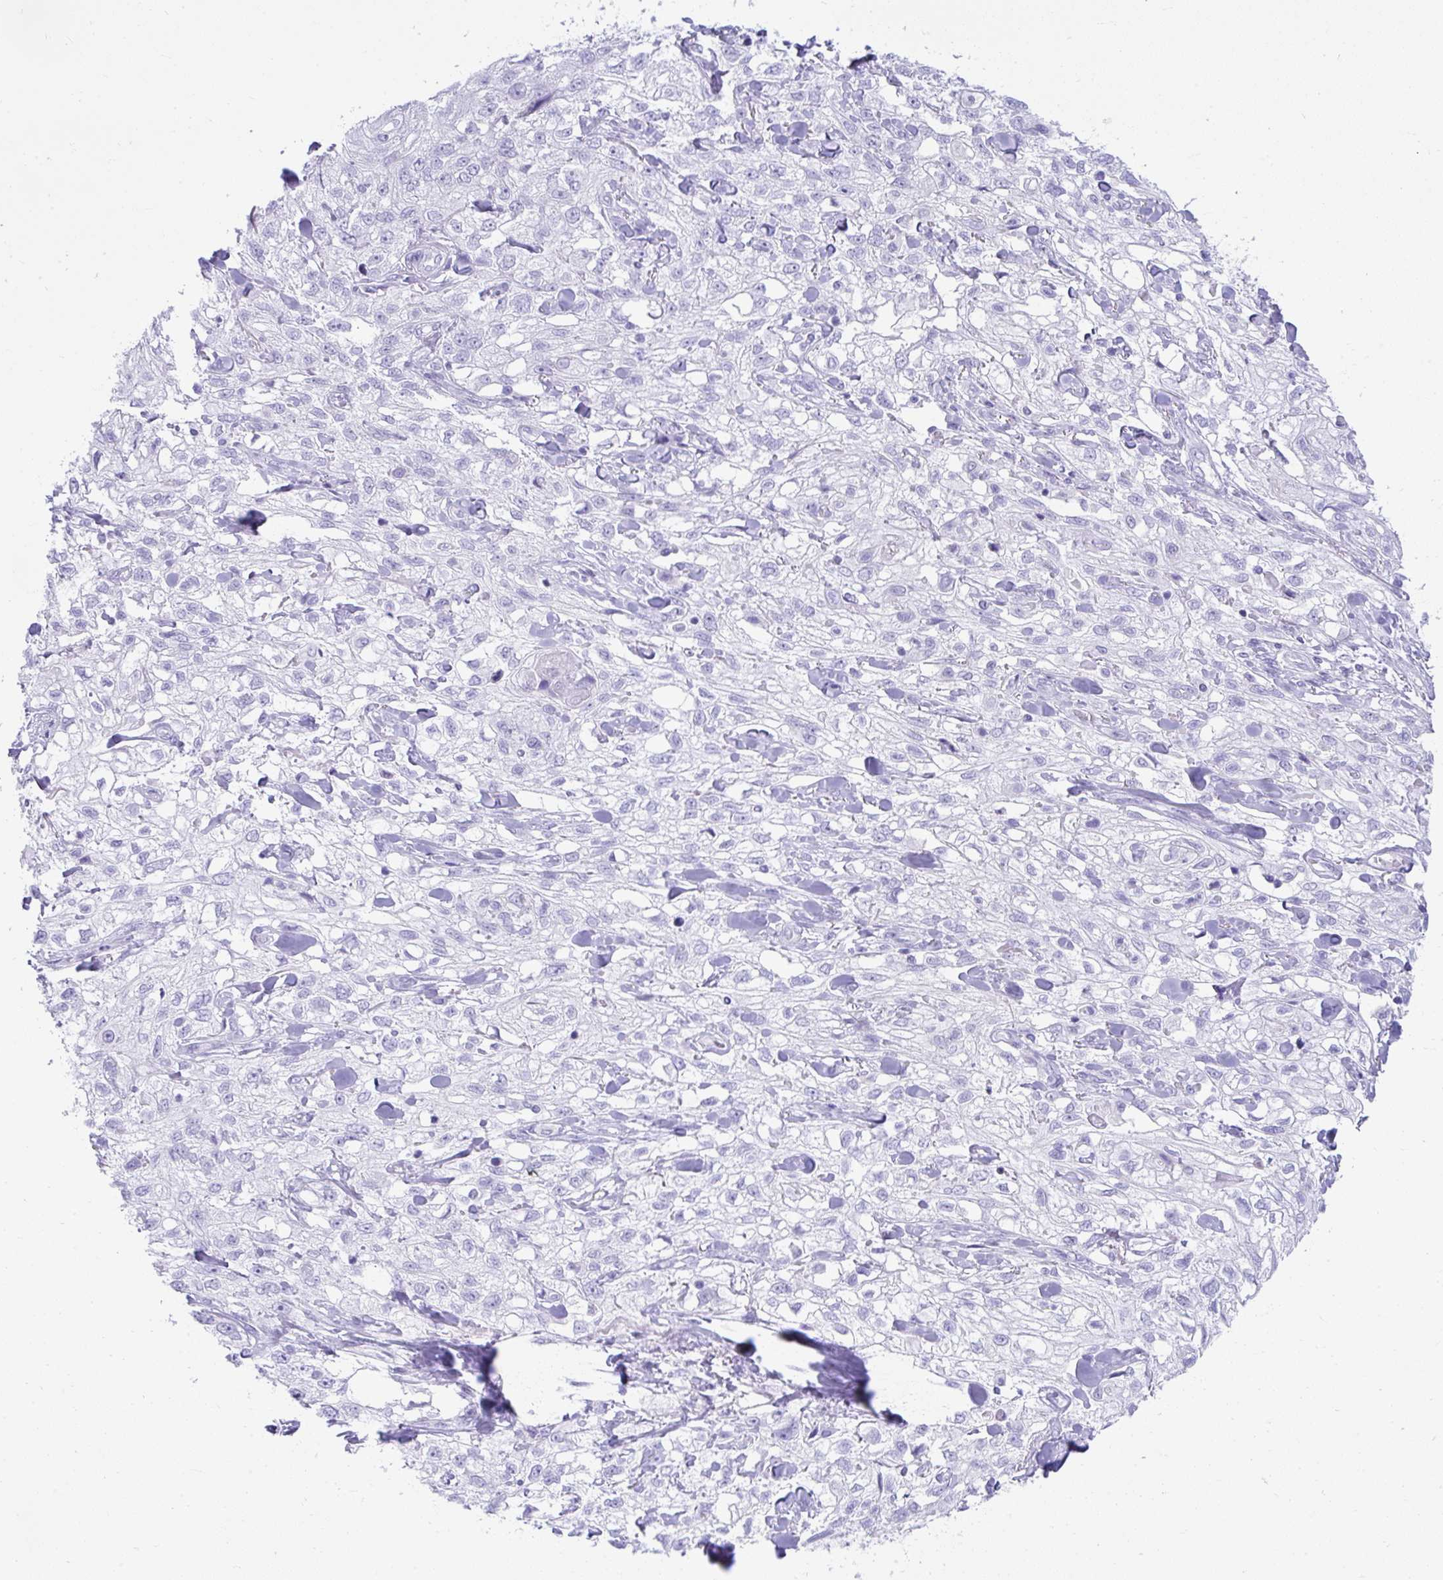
{"staining": {"intensity": "negative", "quantity": "none", "location": "none"}, "tissue": "skin cancer", "cell_type": "Tumor cells", "image_type": "cancer", "snomed": [{"axis": "morphology", "description": "Squamous cell carcinoma, NOS"}, {"axis": "topography", "description": "Skin"}, {"axis": "topography", "description": "Vulva"}], "caption": "The IHC micrograph has no significant expression in tumor cells of squamous cell carcinoma (skin) tissue.", "gene": "PSCA", "patient": {"sex": "female", "age": 86}}